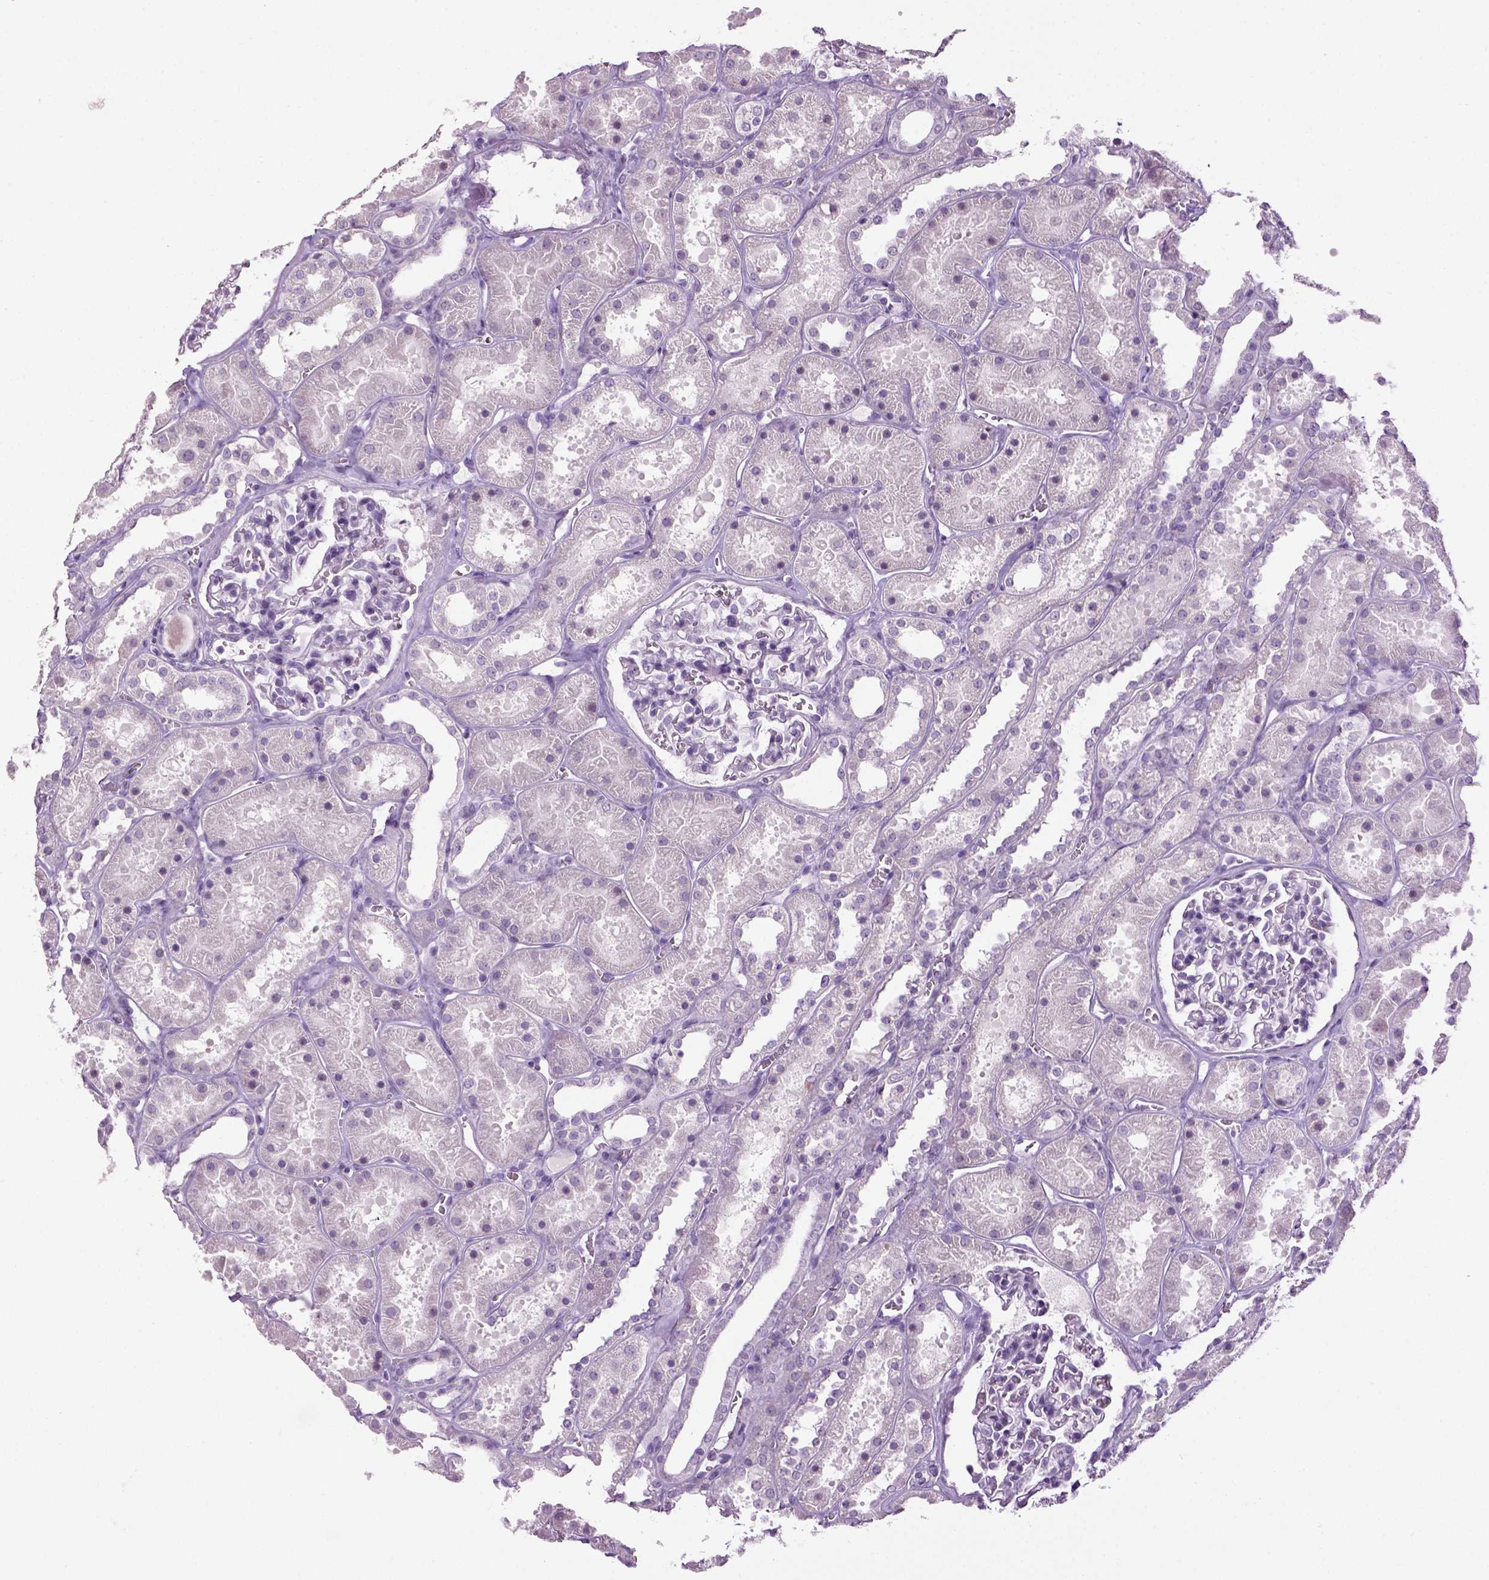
{"staining": {"intensity": "negative", "quantity": "none", "location": "none"}, "tissue": "kidney", "cell_type": "Cells in glomeruli", "image_type": "normal", "snomed": [{"axis": "morphology", "description": "Normal tissue, NOS"}, {"axis": "topography", "description": "Kidney"}], "caption": "High power microscopy histopathology image of an immunohistochemistry (IHC) image of normal kidney, revealing no significant positivity in cells in glomeruli.", "gene": "GABRB2", "patient": {"sex": "female", "age": 41}}